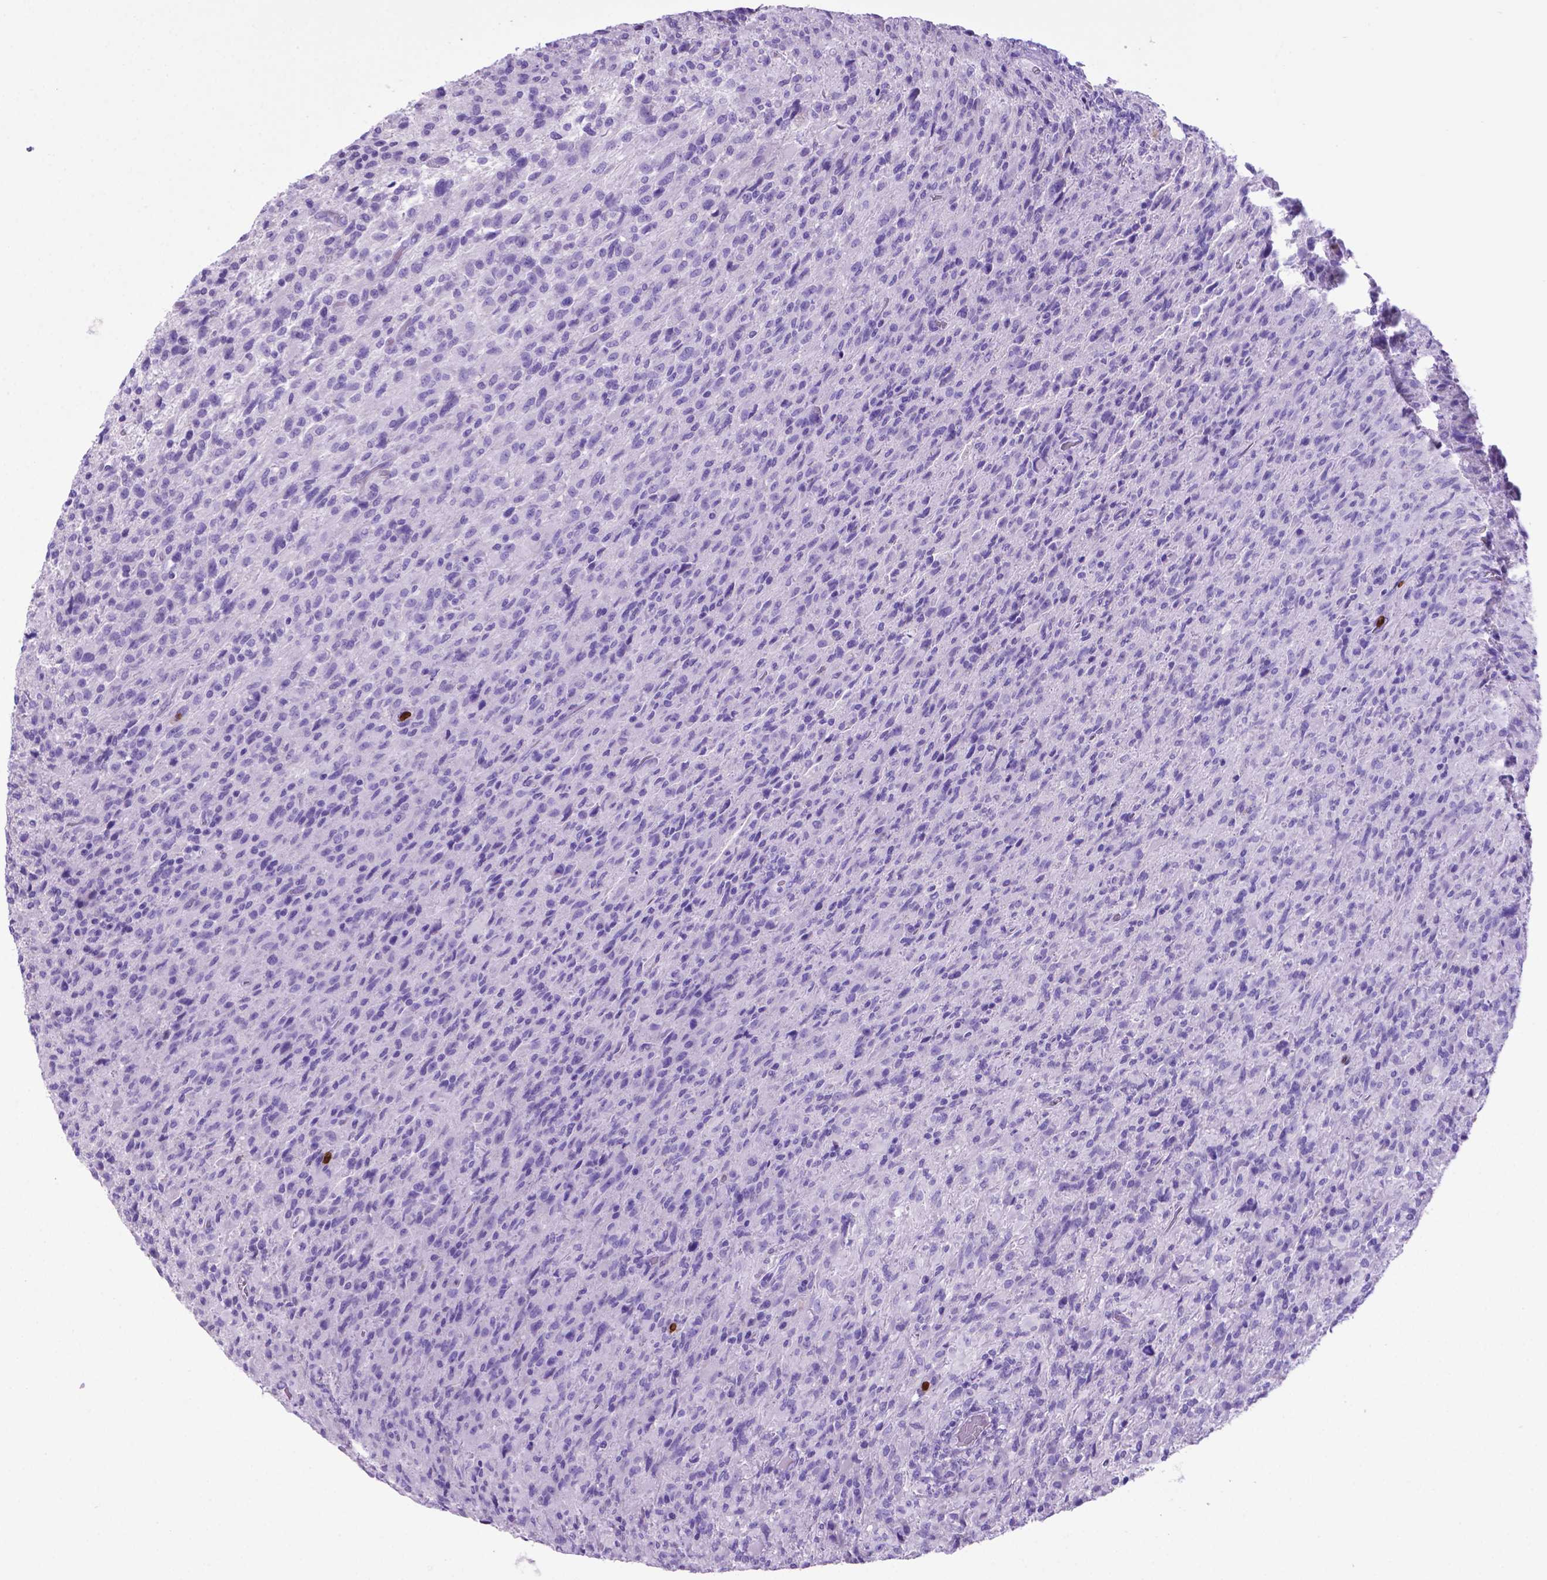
{"staining": {"intensity": "negative", "quantity": "none", "location": "none"}, "tissue": "glioma", "cell_type": "Tumor cells", "image_type": "cancer", "snomed": [{"axis": "morphology", "description": "Glioma, malignant, High grade"}, {"axis": "topography", "description": "Brain"}], "caption": "Protein analysis of malignant glioma (high-grade) reveals no significant expression in tumor cells. (DAB (3,3'-diaminobenzidine) IHC visualized using brightfield microscopy, high magnification).", "gene": "LZTR1", "patient": {"sex": "male", "age": 68}}